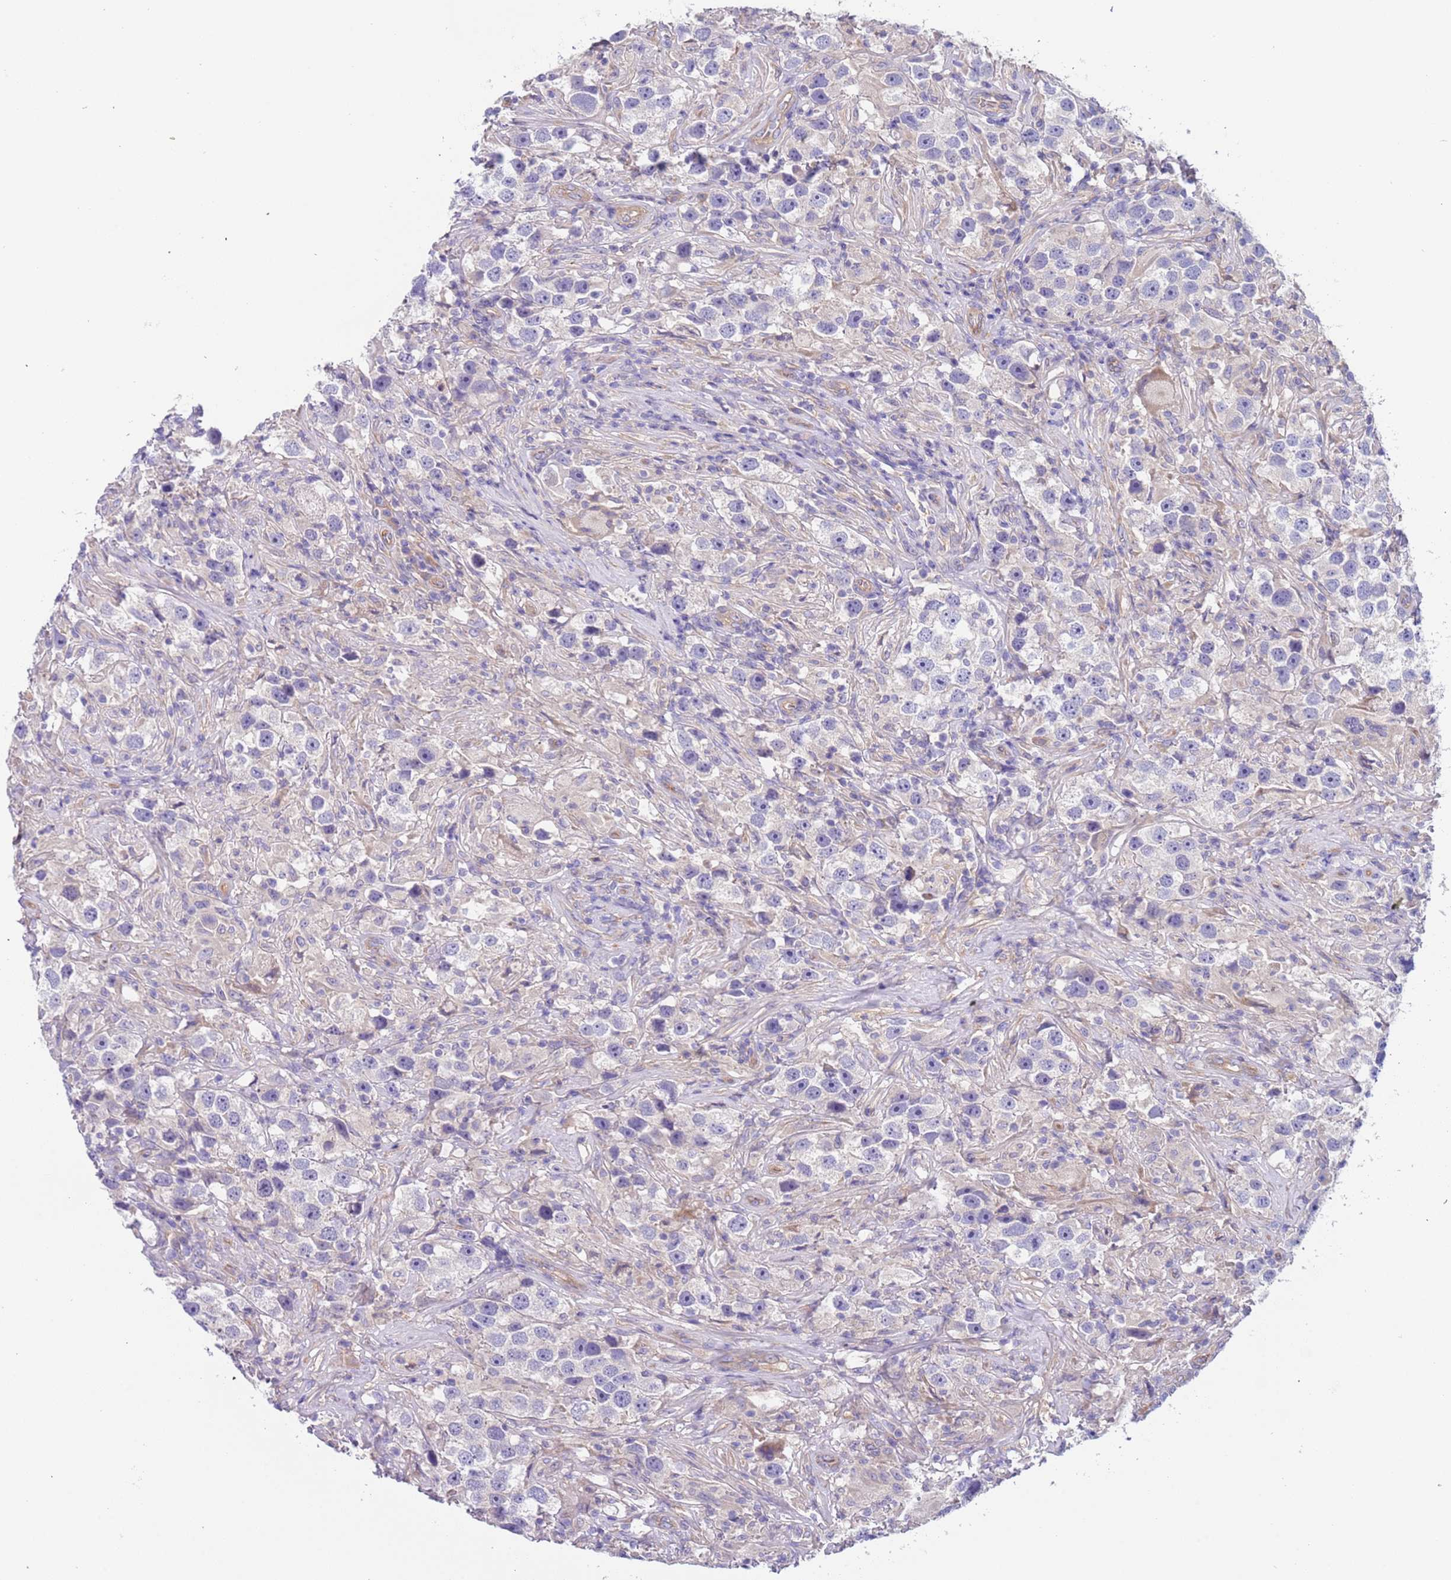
{"staining": {"intensity": "negative", "quantity": "none", "location": "none"}, "tissue": "testis cancer", "cell_type": "Tumor cells", "image_type": "cancer", "snomed": [{"axis": "morphology", "description": "Seminoma, NOS"}, {"axis": "topography", "description": "Testis"}], "caption": "The immunohistochemistry photomicrograph has no significant expression in tumor cells of testis seminoma tissue.", "gene": "LAMB4", "patient": {"sex": "male", "age": 49}}